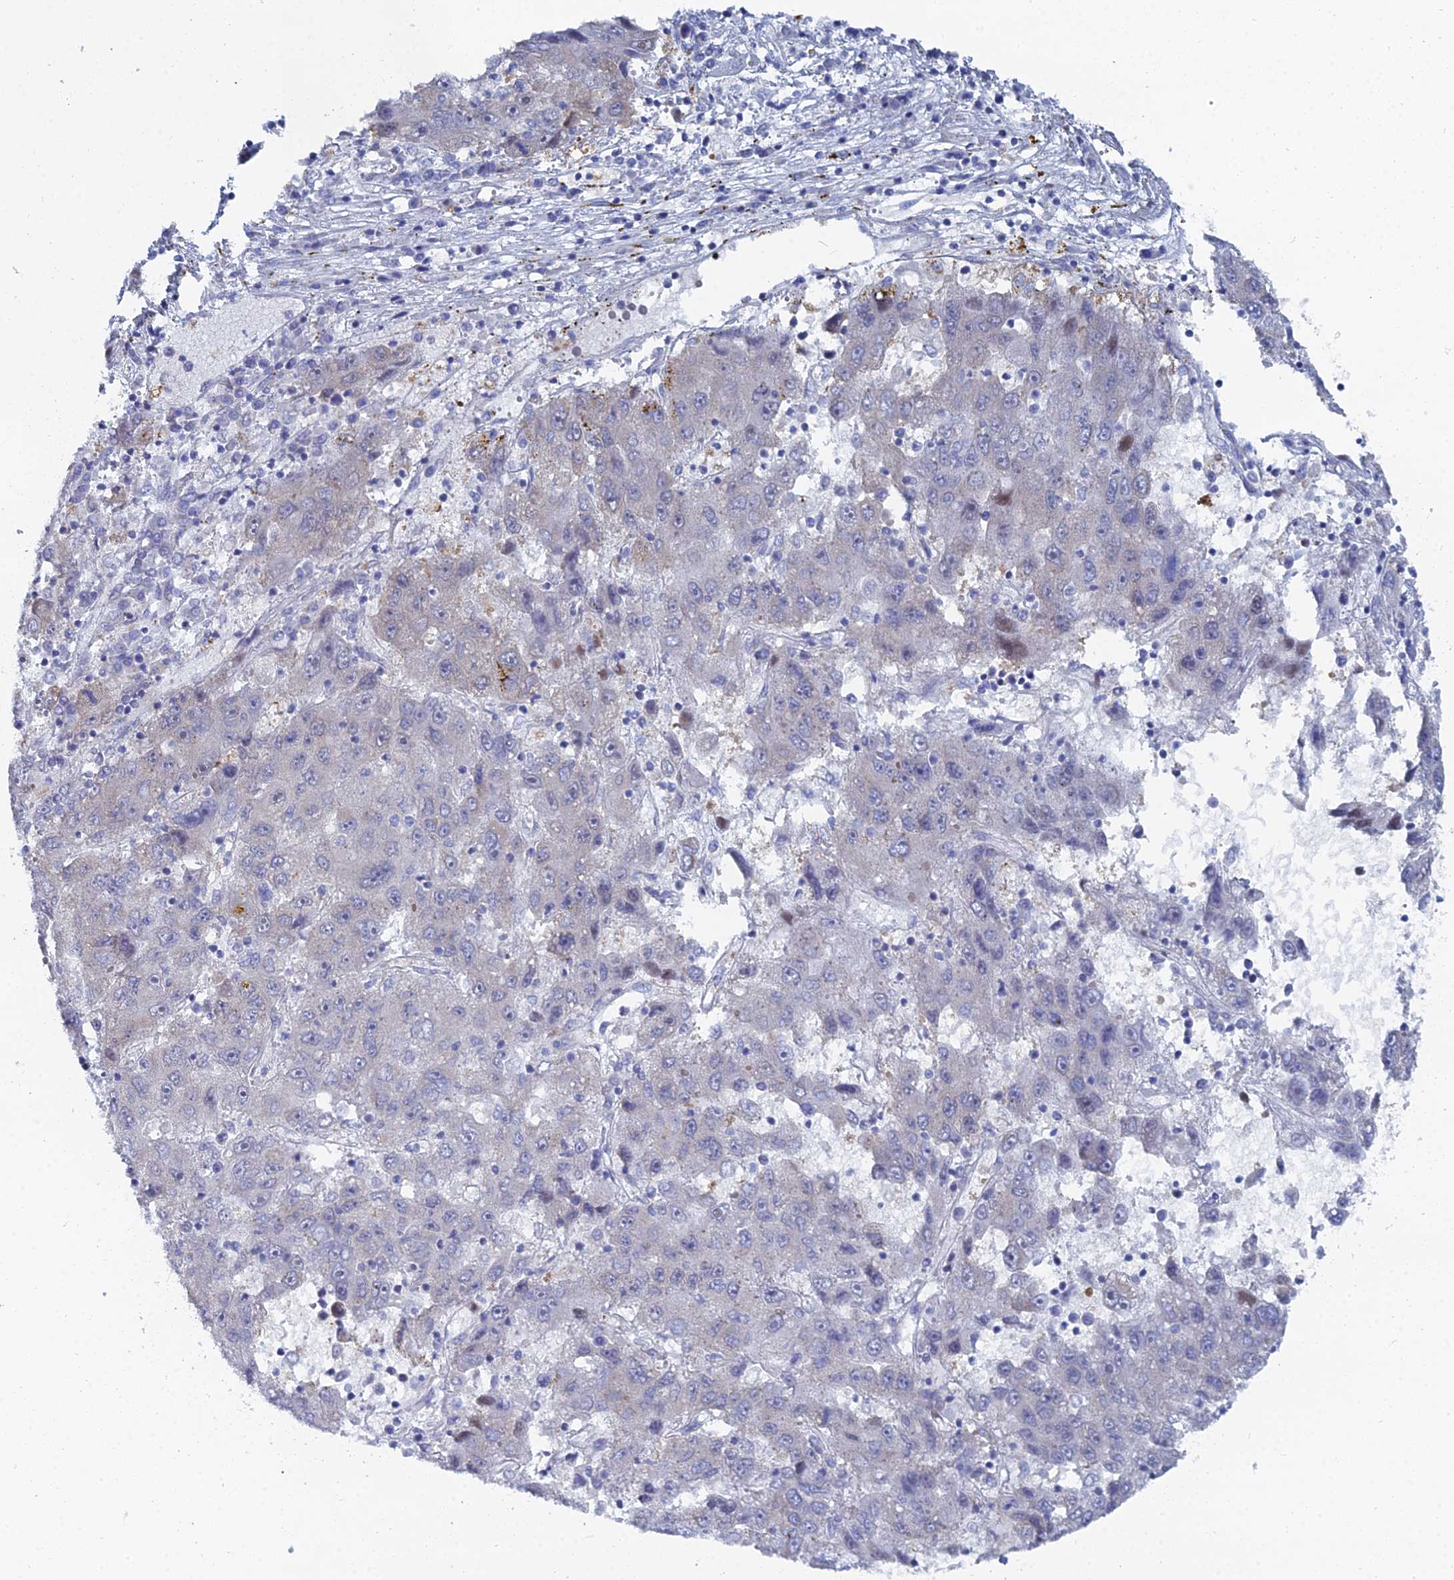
{"staining": {"intensity": "negative", "quantity": "none", "location": "none"}, "tissue": "liver cancer", "cell_type": "Tumor cells", "image_type": "cancer", "snomed": [{"axis": "morphology", "description": "Carcinoma, Hepatocellular, NOS"}, {"axis": "topography", "description": "Liver"}], "caption": "This histopathology image is of liver hepatocellular carcinoma stained with immunohistochemistry (IHC) to label a protein in brown with the nuclei are counter-stained blue. There is no staining in tumor cells.", "gene": "THAP4", "patient": {"sex": "male", "age": 49}}